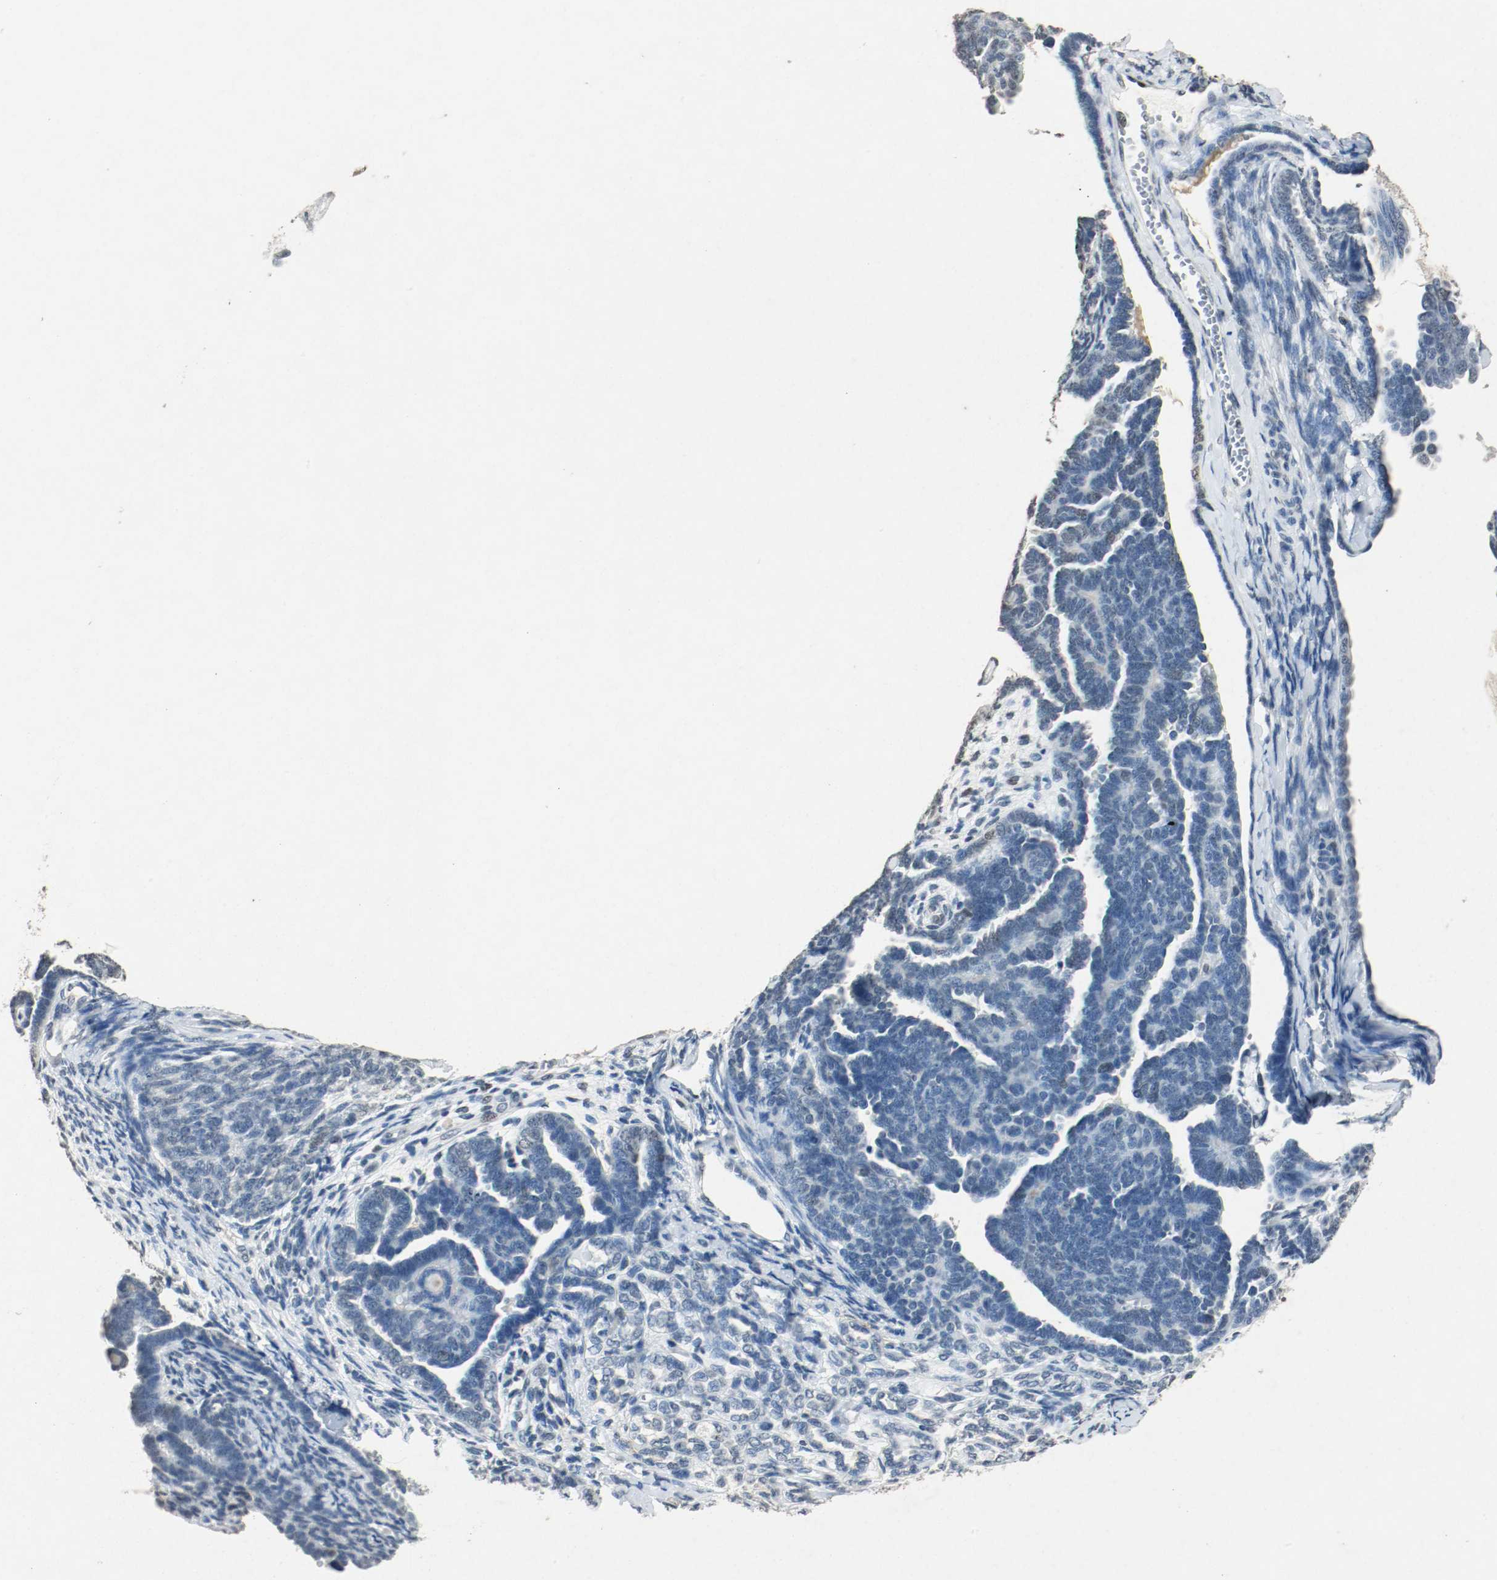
{"staining": {"intensity": "negative", "quantity": "none", "location": "none"}, "tissue": "endometrial cancer", "cell_type": "Tumor cells", "image_type": "cancer", "snomed": [{"axis": "morphology", "description": "Neoplasm, malignant, NOS"}, {"axis": "topography", "description": "Endometrium"}], "caption": "High magnification brightfield microscopy of malignant neoplasm (endometrial) stained with DAB (brown) and counterstained with hematoxylin (blue): tumor cells show no significant expression.", "gene": "DNMT1", "patient": {"sex": "female", "age": 74}}